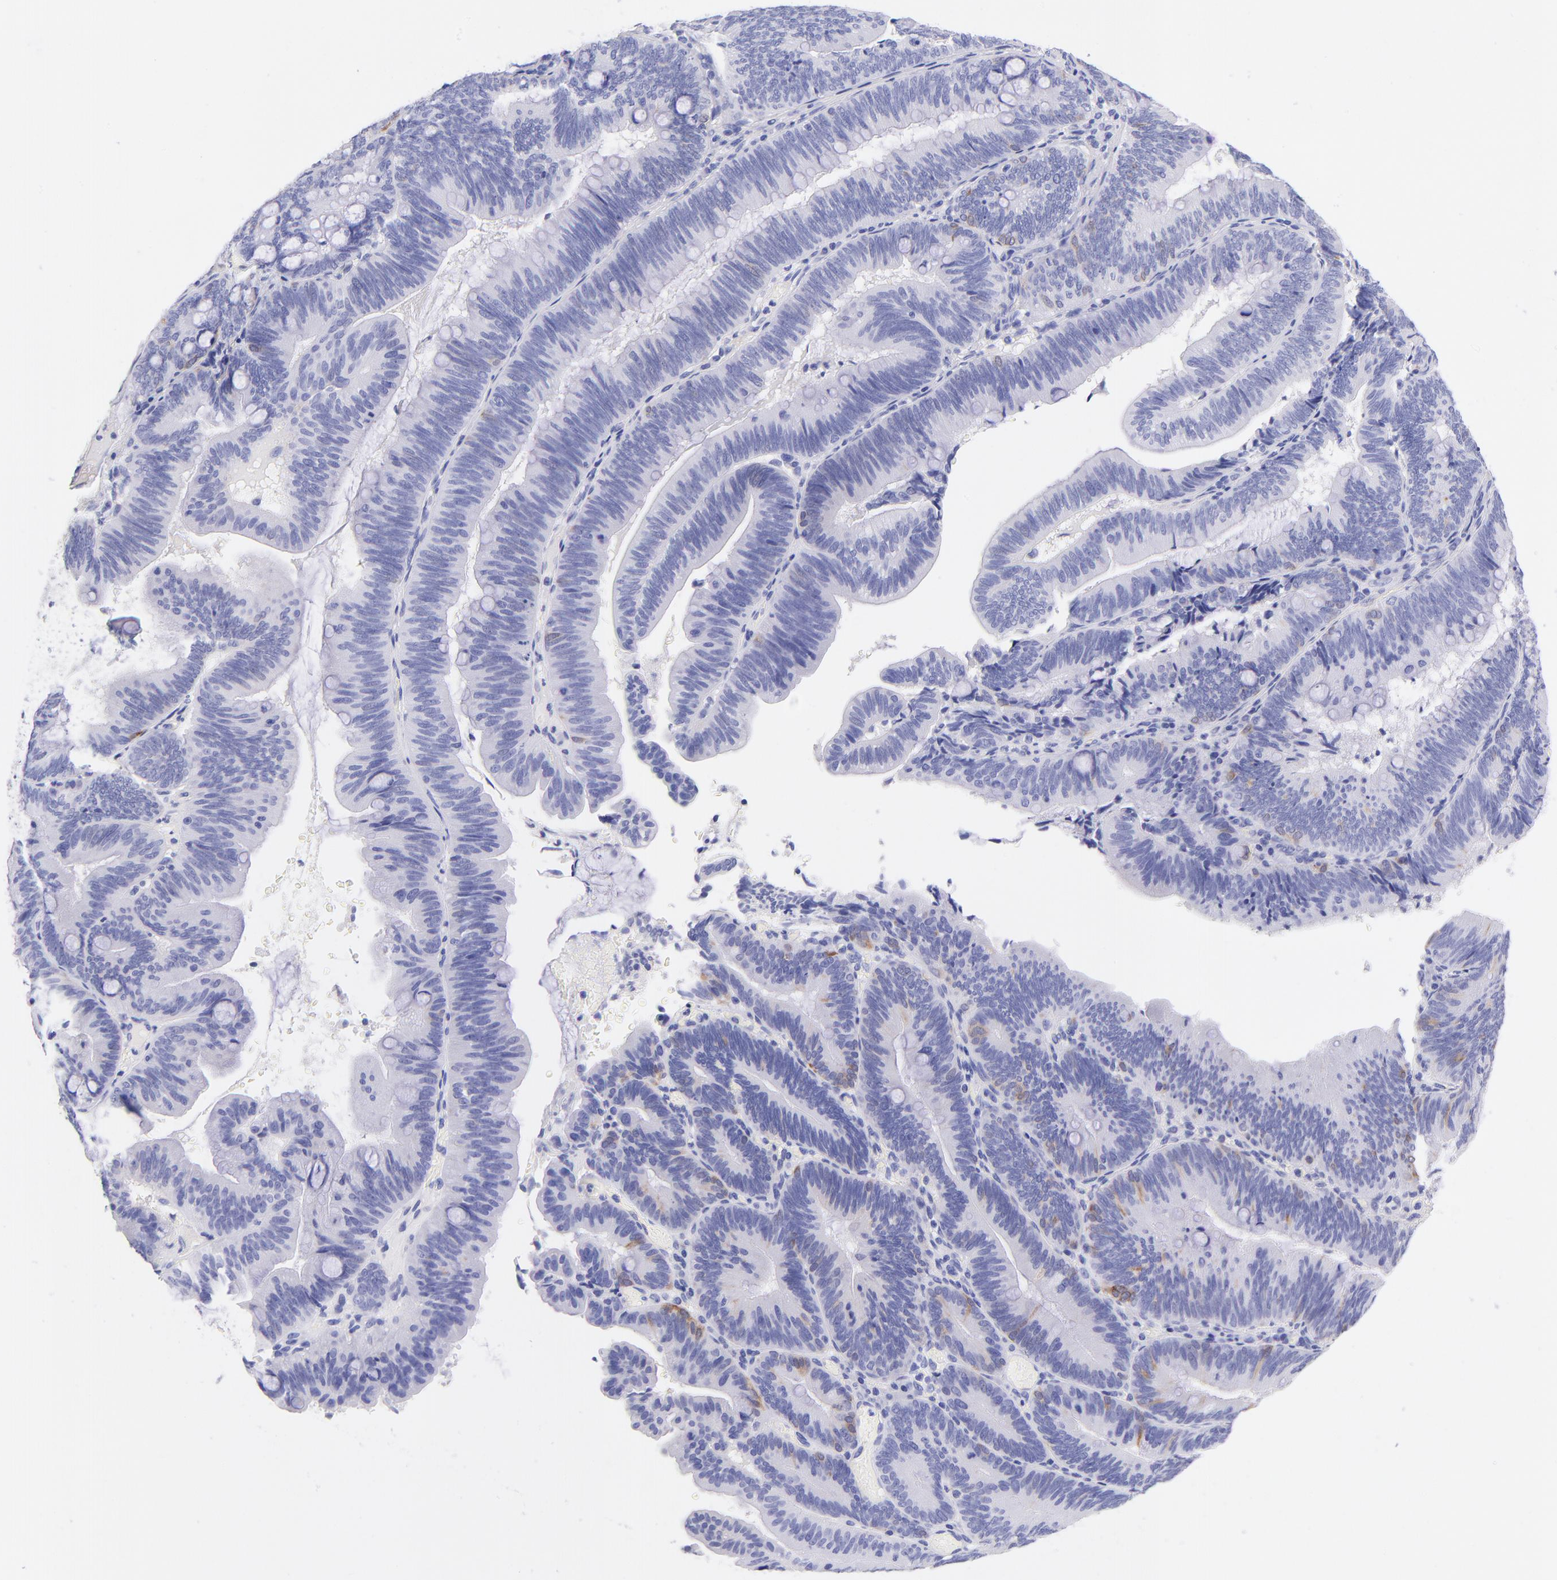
{"staining": {"intensity": "weak", "quantity": "<25%", "location": "cytoplasmic/membranous"}, "tissue": "pancreatic cancer", "cell_type": "Tumor cells", "image_type": "cancer", "snomed": [{"axis": "morphology", "description": "Adenocarcinoma, NOS"}, {"axis": "topography", "description": "Pancreas"}], "caption": "This is an IHC micrograph of pancreatic adenocarcinoma. There is no expression in tumor cells.", "gene": "RAB3B", "patient": {"sex": "male", "age": 82}}